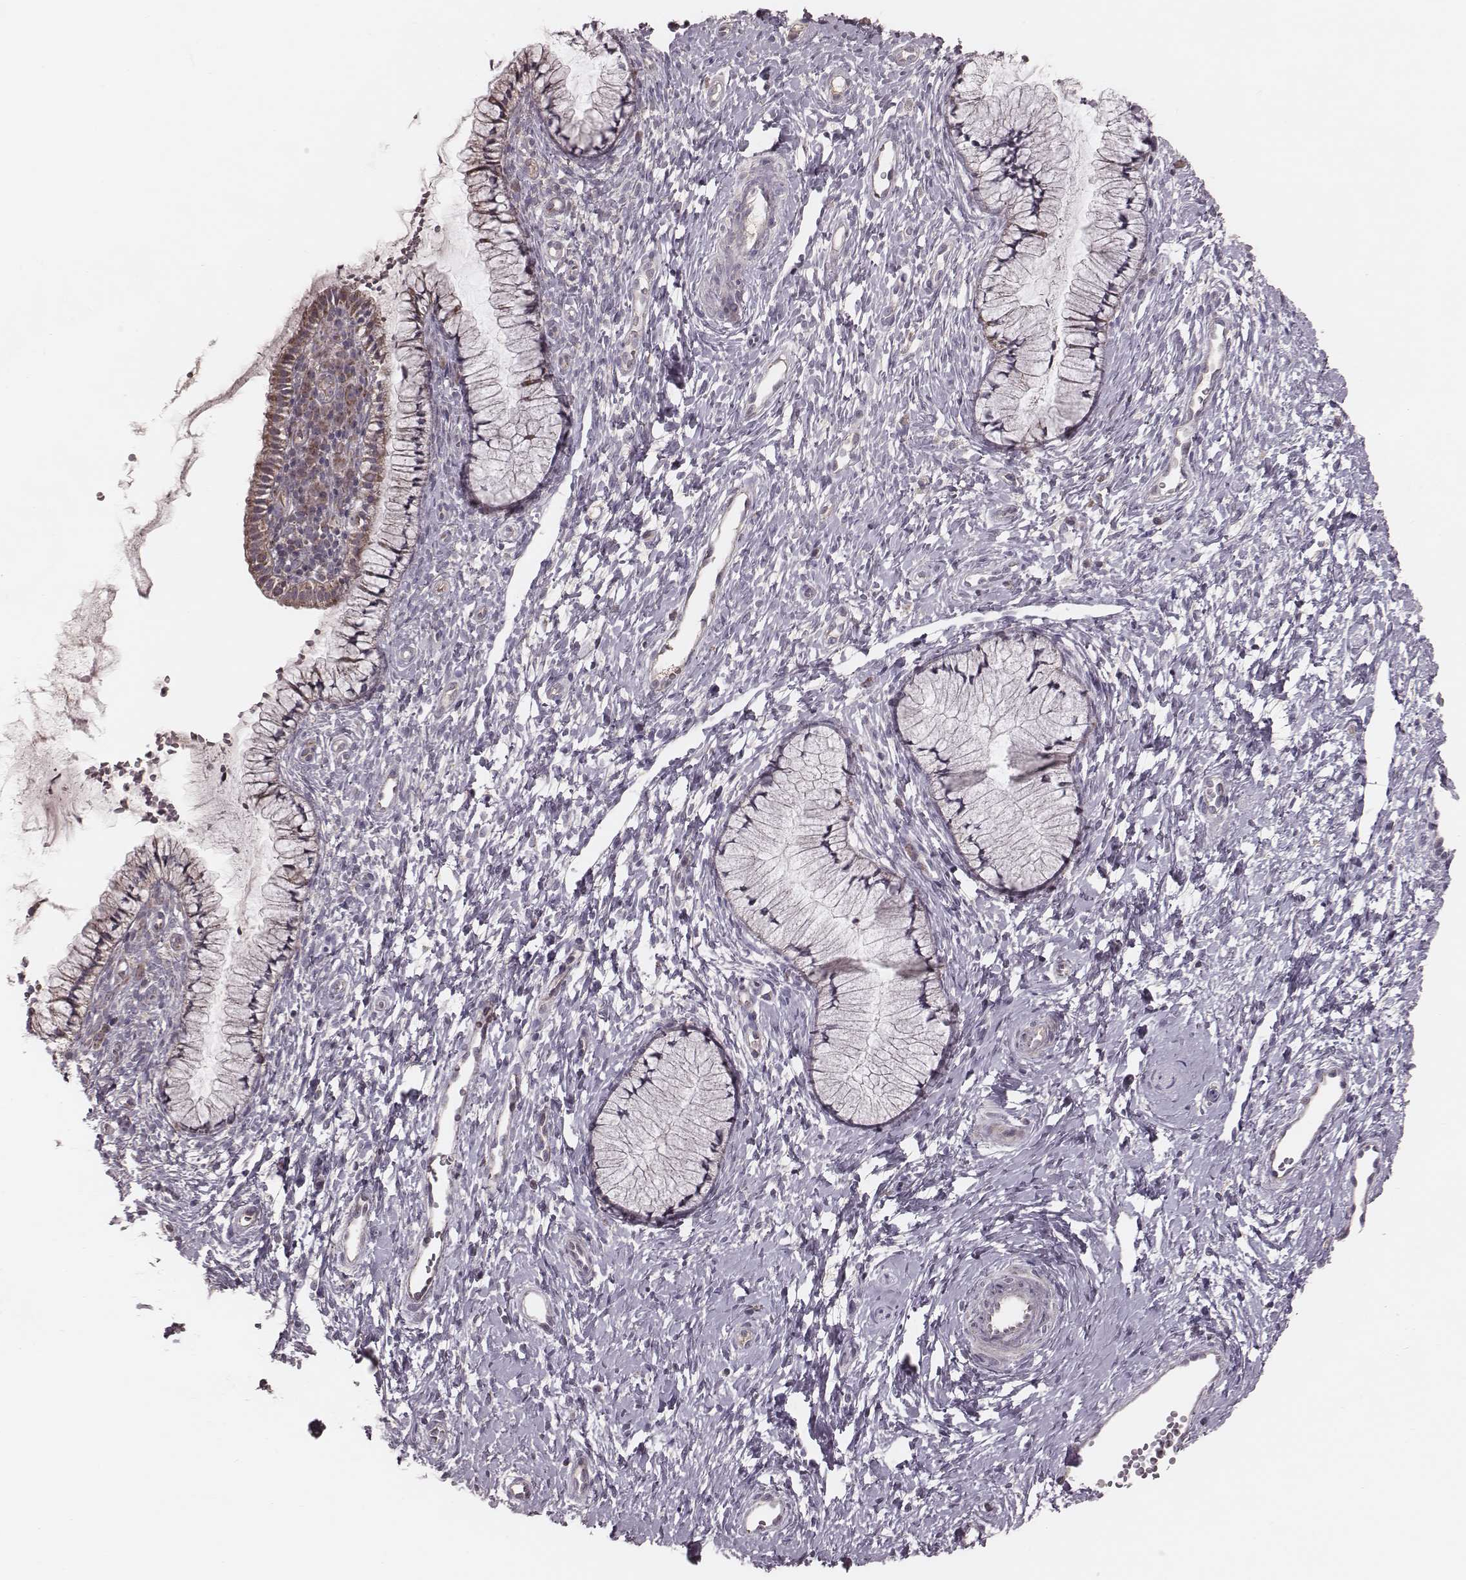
{"staining": {"intensity": "negative", "quantity": "none", "location": "none"}, "tissue": "cervix", "cell_type": "Glandular cells", "image_type": "normal", "snomed": [{"axis": "morphology", "description": "Normal tissue, NOS"}, {"axis": "topography", "description": "Cervix"}], "caption": "IHC photomicrograph of normal cervix stained for a protein (brown), which shows no positivity in glandular cells. (Stains: DAB (3,3'-diaminobenzidine) IHC with hematoxylin counter stain, Microscopy: brightfield microscopy at high magnification).", "gene": "MRPS27", "patient": {"sex": "female", "age": 36}}